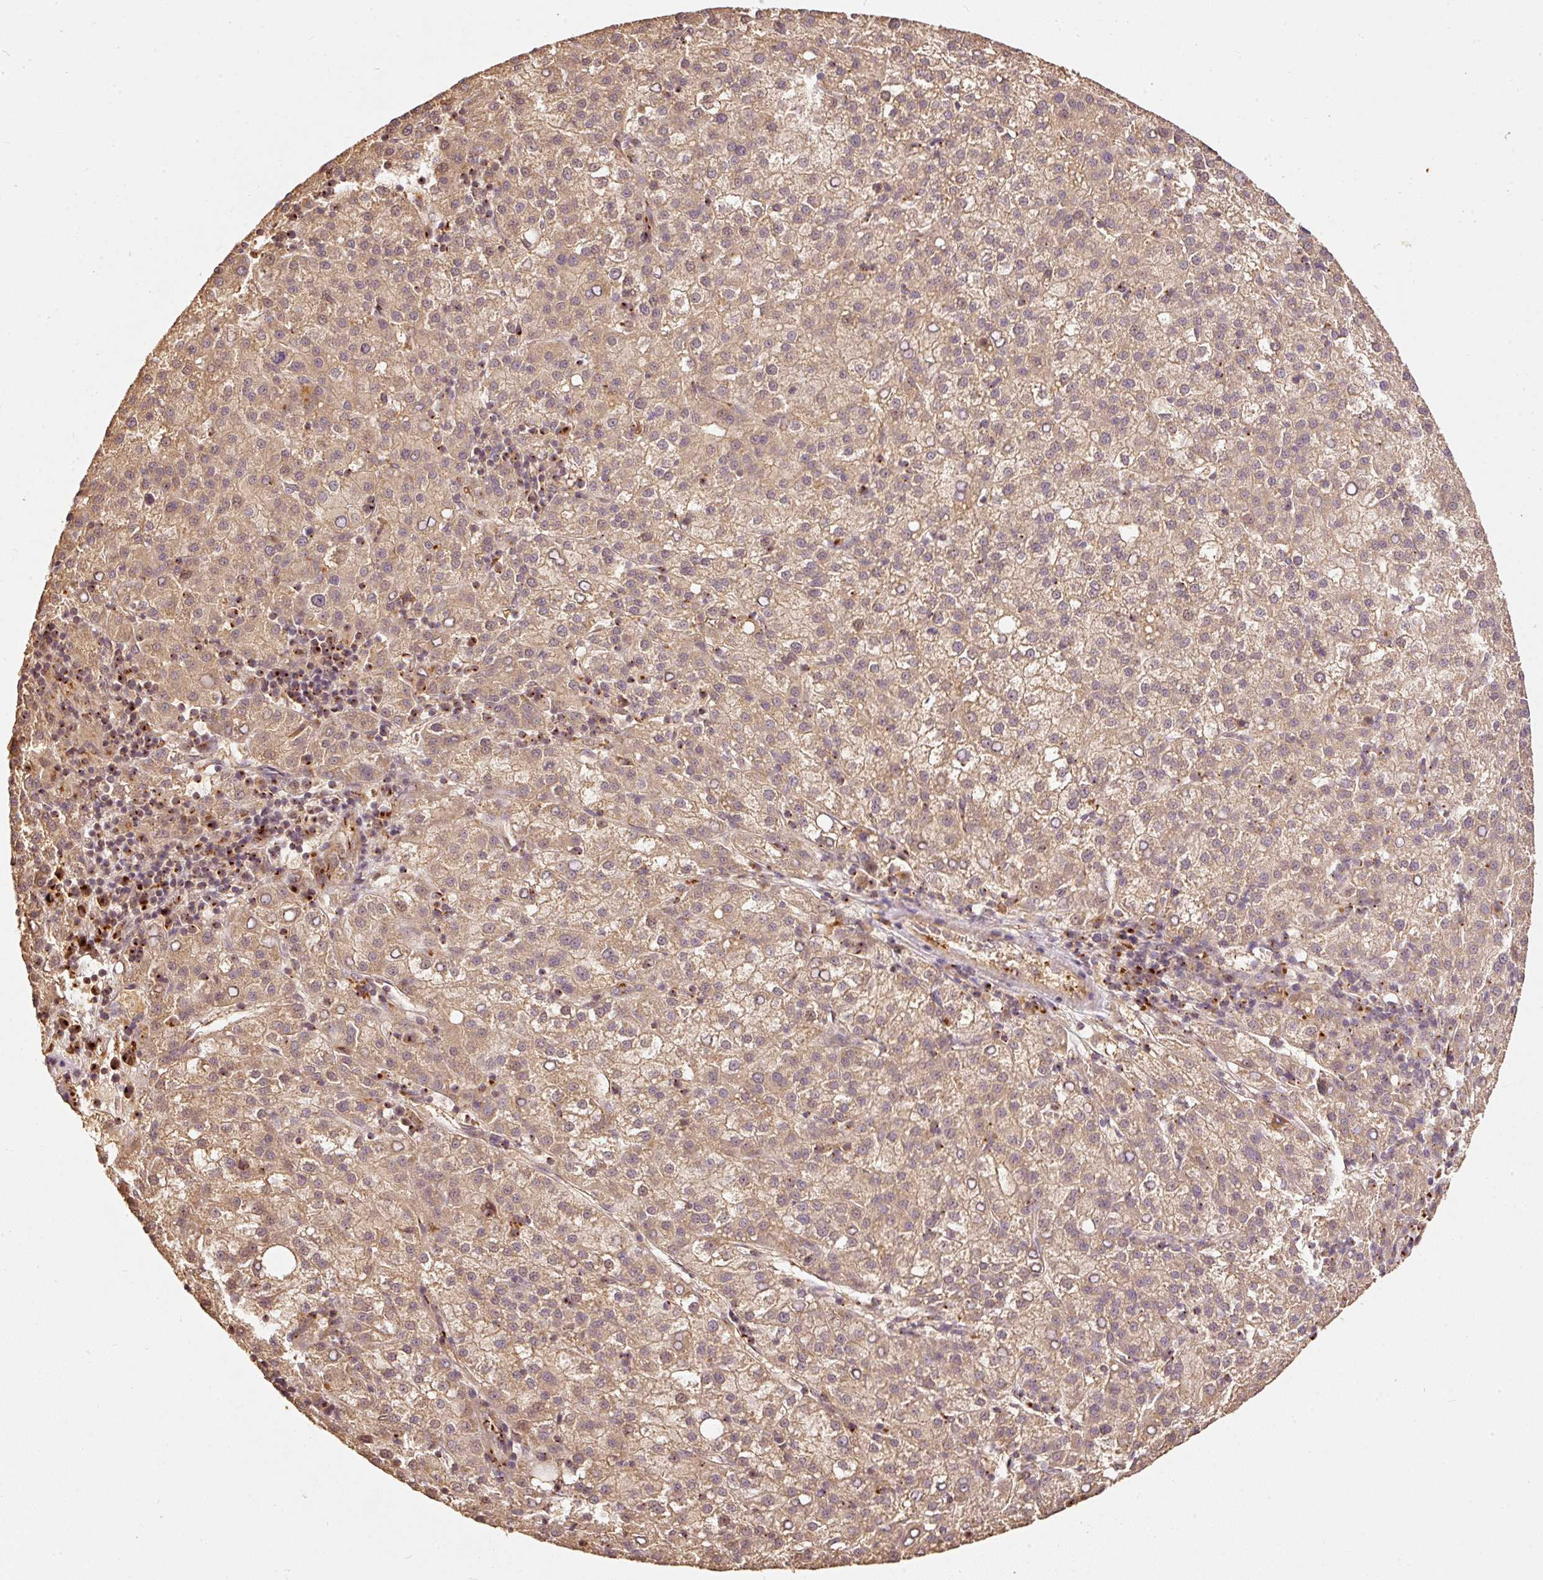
{"staining": {"intensity": "moderate", "quantity": ">75%", "location": "cytoplasmic/membranous"}, "tissue": "liver cancer", "cell_type": "Tumor cells", "image_type": "cancer", "snomed": [{"axis": "morphology", "description": "Carcinoma, Hepatocellular, NOS"}, {"axis": "topography", "description": "Liver"}], "caption": "Tumor cells demonstrate medium levels of moderate cytoplasmic/membranous expression in approximately >75% of cells in liver cancer (hepatocellular carcinoma). The staining is performed using DAB brown chromogen to label protein expression. The nuclei are counter-stained blue using hematoxylin.", "gene": "FUT8", "patient": {"sex": "female", "age": 58}}